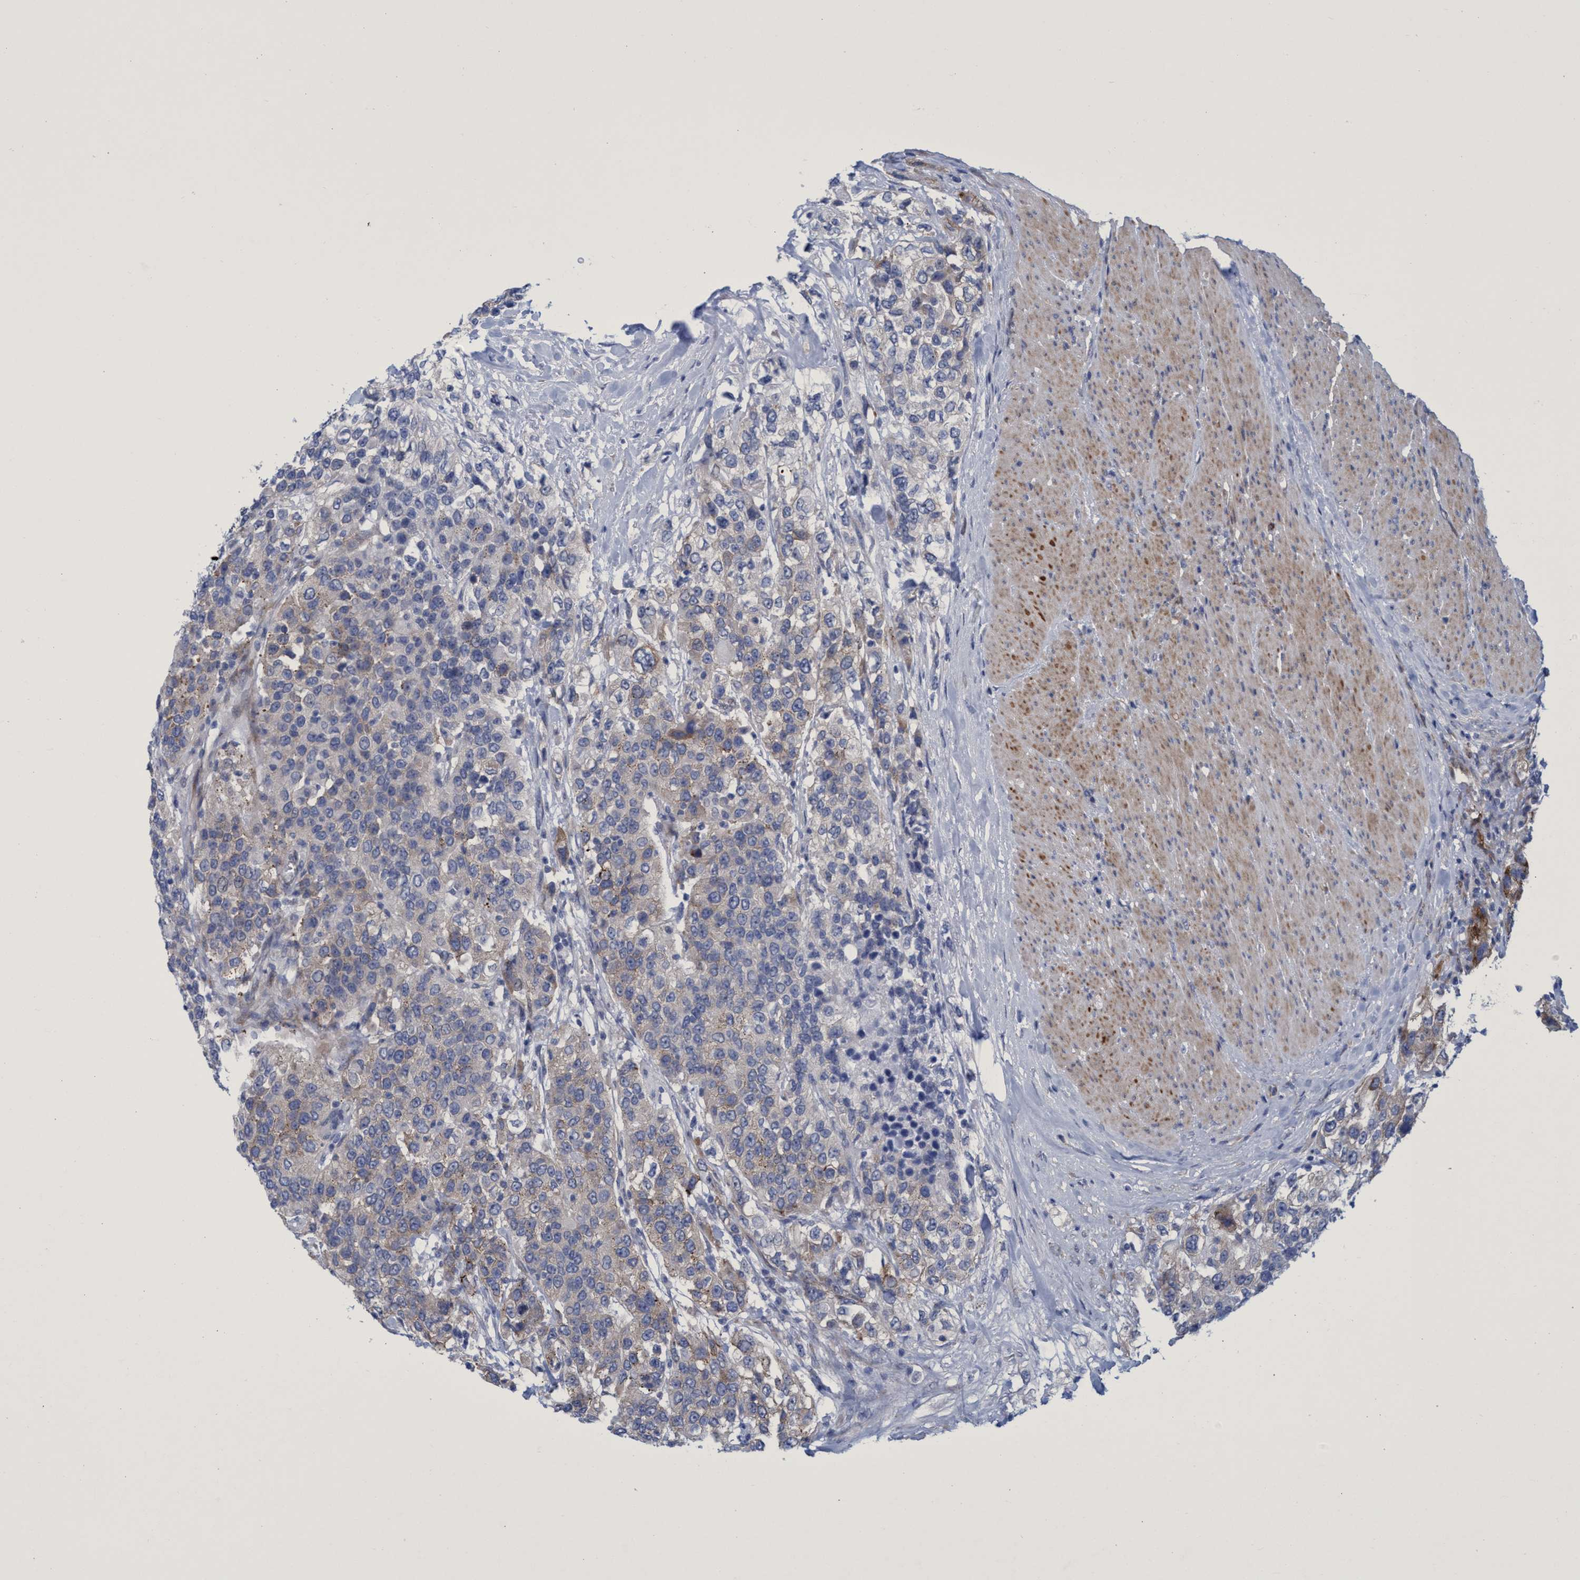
{"staining": {"intensity": "weak", "quantity": "25%-75%", "location": "cytoplasmic/membranous"}, "tissue": "urothelial cancer", "cell_type": "Tumor cells", "image_type": "cancer", "snomed": [{"axis": "morphology", "description": "Urothelial carcinoma, High grade"}, {"axis": "topography", "description": "Urinary bladder"}], "caption": "Immunohistochemical staining of urothelial cancer exhibits low levels of weak cytoplasmic/membranous positivity in about 25%-75% of tumor cells.", "gene": "R3HCC1", "patient": {"sex": "female", "age": 80}}